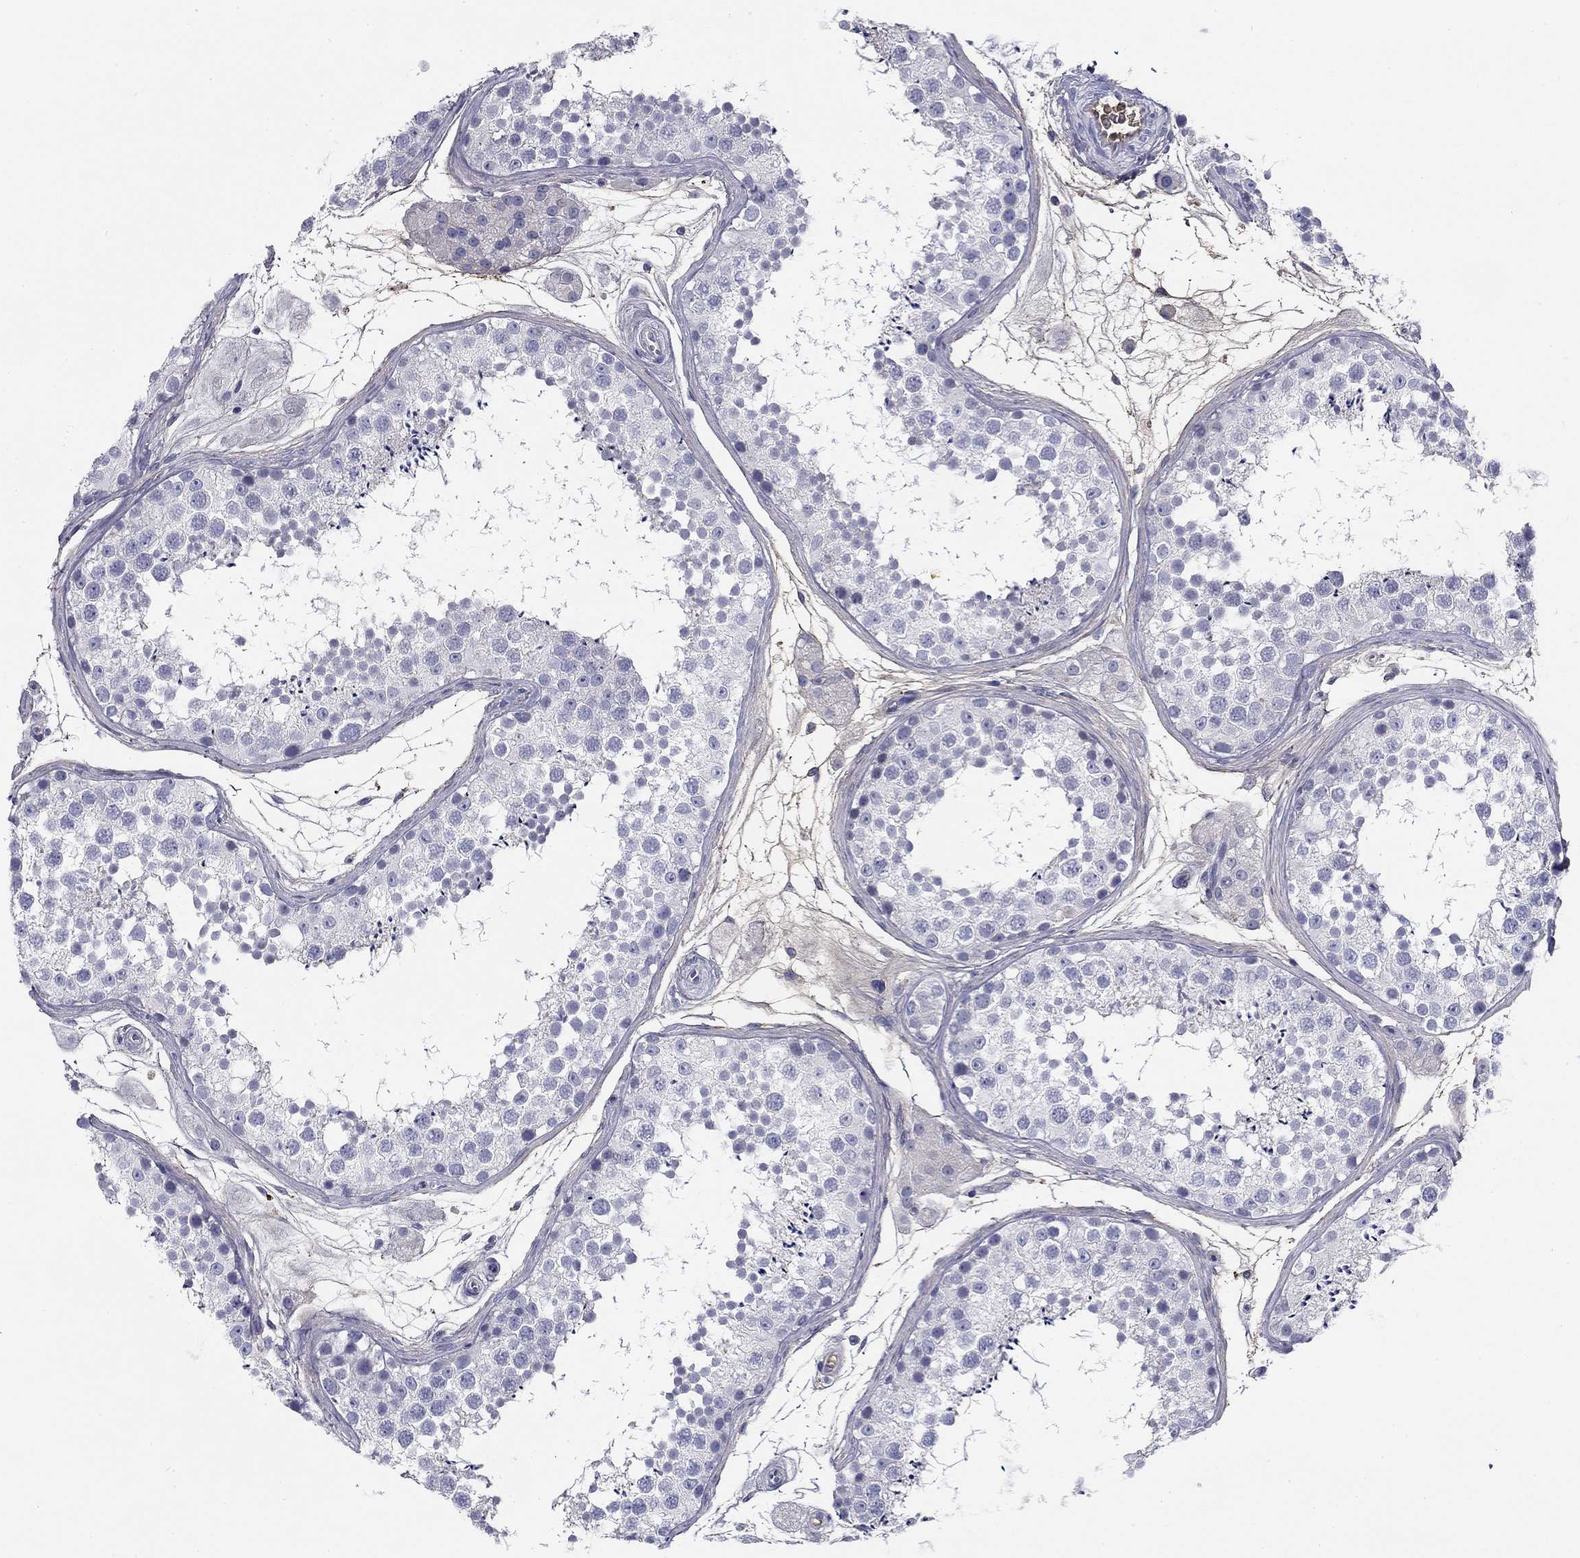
{"staining": {"intensity": "weak", "quantity": "<25%", "location": "nuclear"}, "tissue": "testis", "cell_type": "Cells in seminiferous ducts", "image_type": "normal", "snomed": [{"axis": "morphology", "description": "Normal tissue, NOS"}, {"axis": "topography", "description": "Testis"}], "caption": "Human testis stained for a protein using immunohistochemistry (IHC) exhibits no staining in cells in seminiferous ducts.", "gene": "CPLX4", "patient": {"sex": "male", "age": 41}}